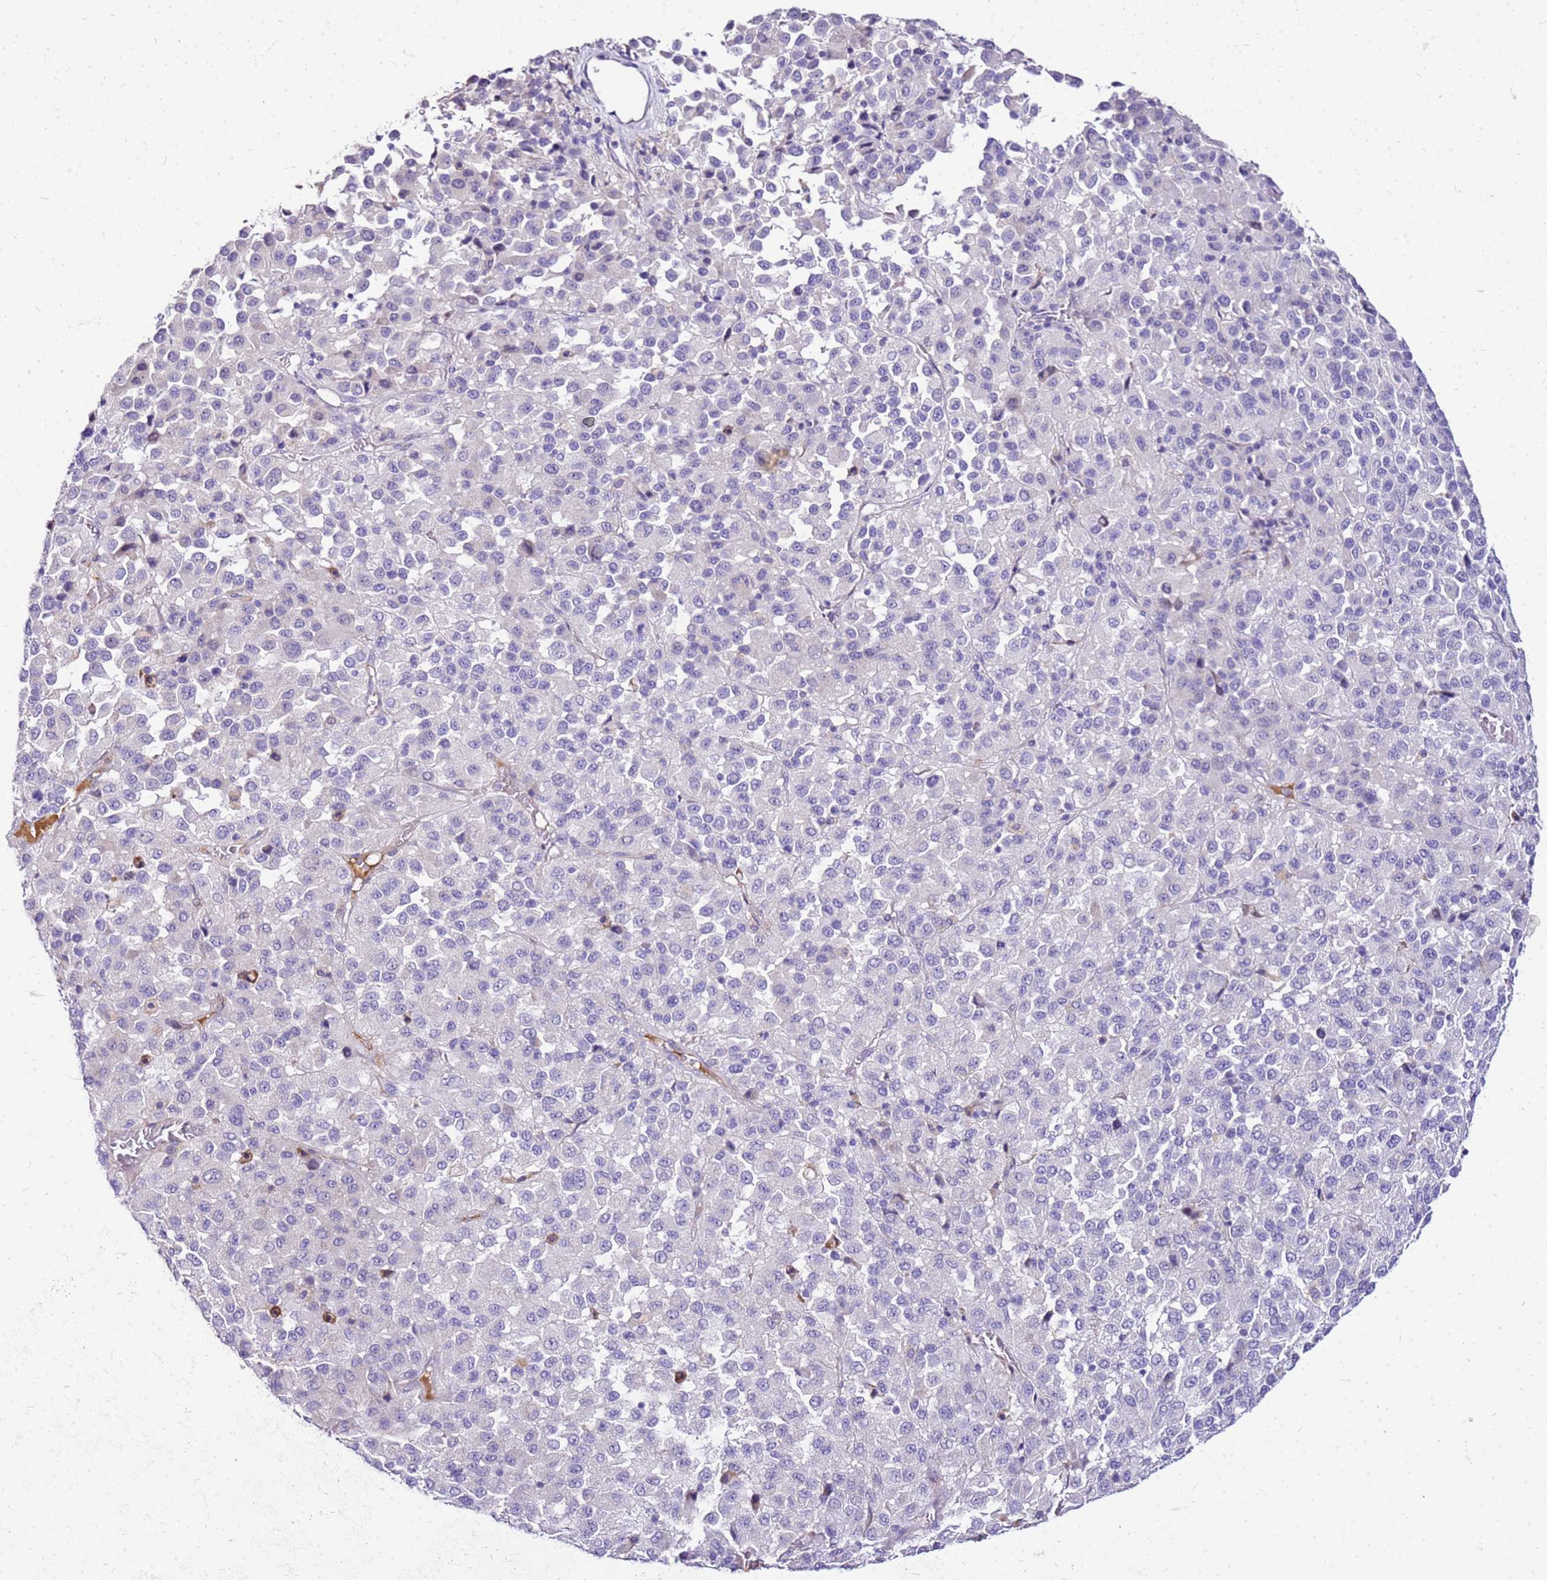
{"staining": {"intensity": "weak", "quantity": "<25%", "location": "cytoplasmic/membranous"}, "tissue": "melanoma", "cell_type": "Tumor cells", "image_type": "cancer", "snomed": [{"axis": "morphology", "description": "Malignant melanoma, Metastatic site"}, {"axis": "topography", "description": "Lung"}], "caption": "Melanoma was stained to show a protein in brown. There is no significant expression in tumor cells. (DAB immunohistochemistry with hematoxylin counter stain).", "gene": "DCDC2B", "patient": {"sex": "male", "age": 64}}